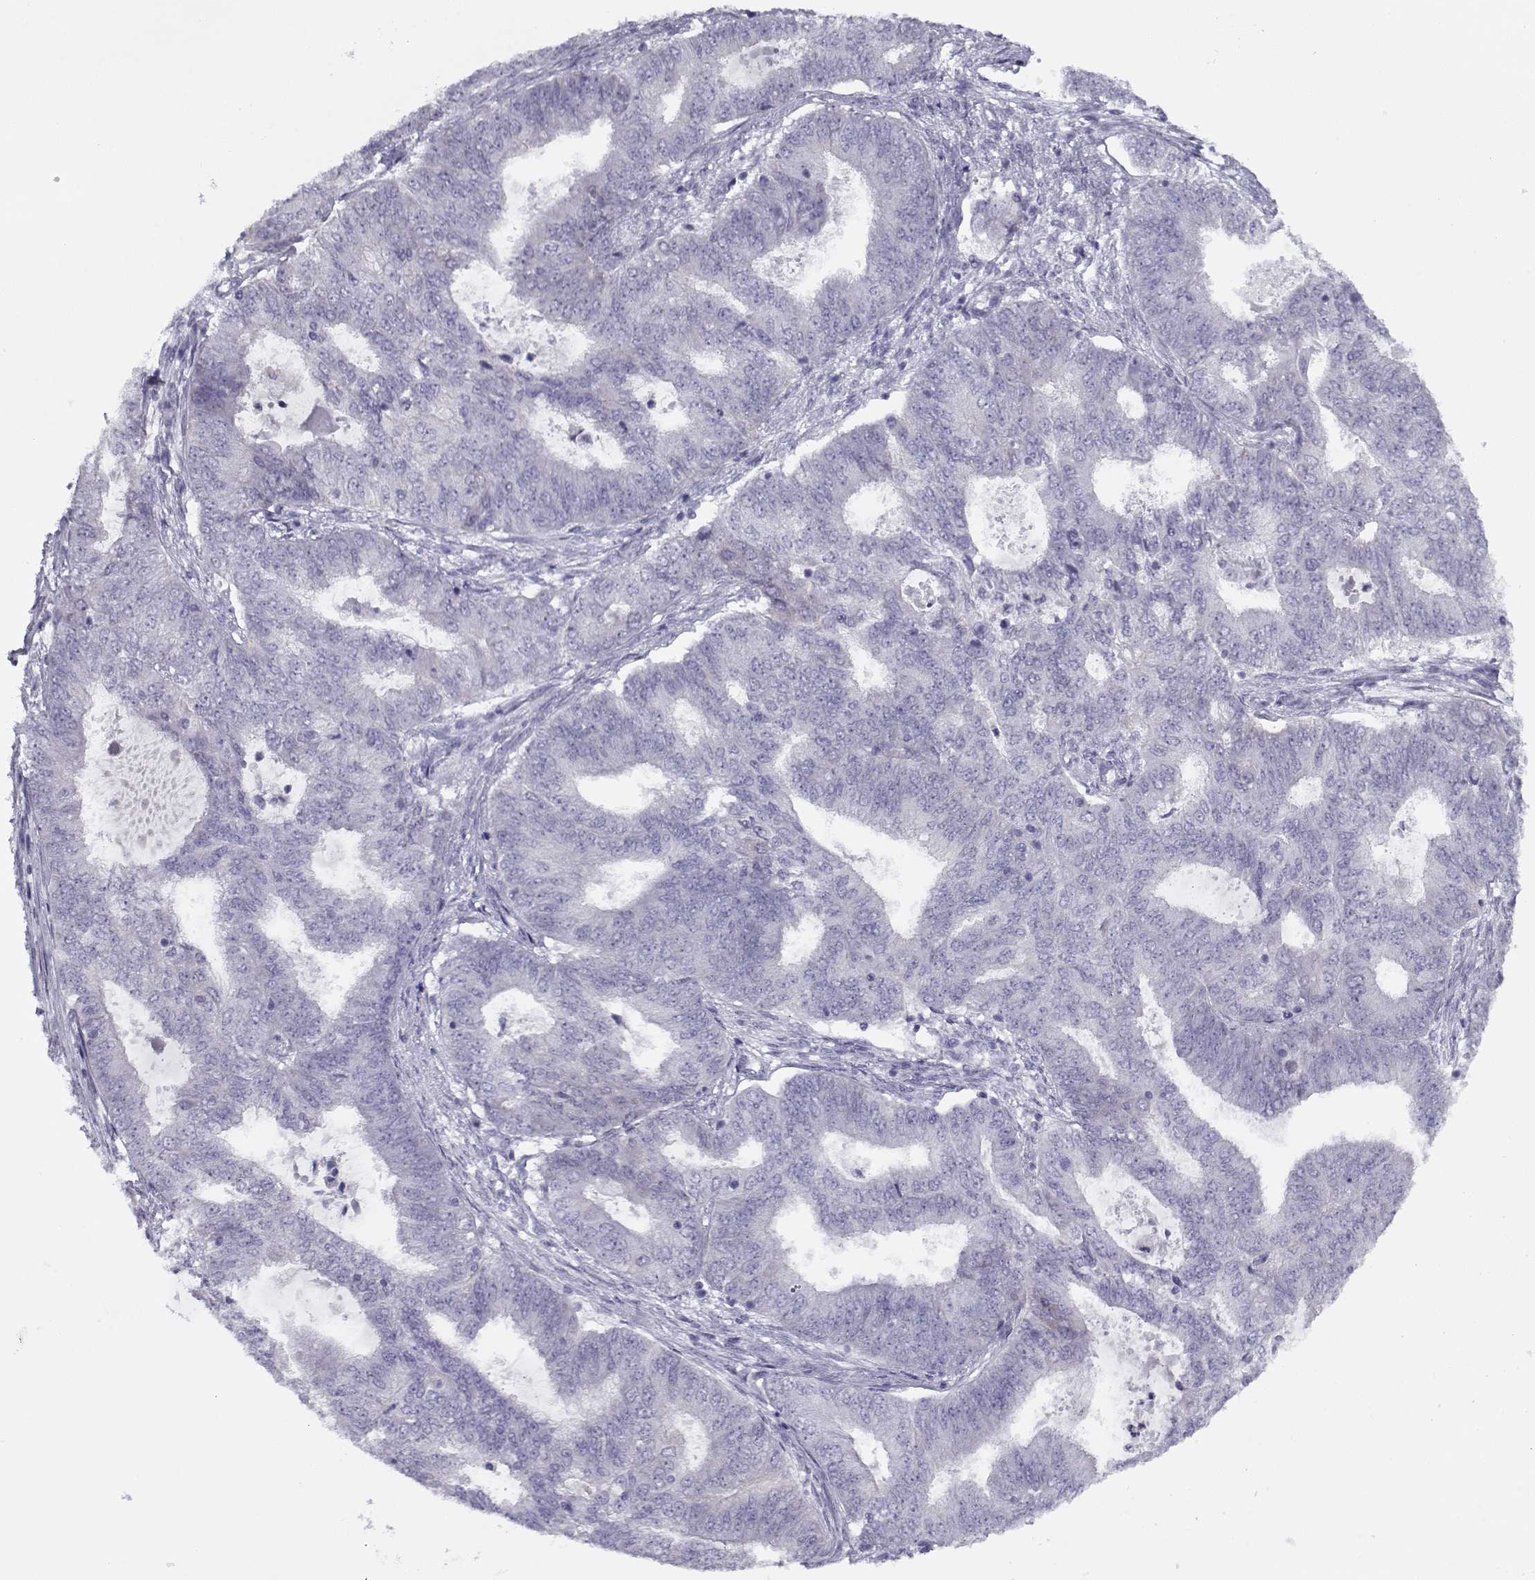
{"staining": {"intensity": "negative", "quantity": "none", "location": "none"}, "tissue": "endometrial cancer", "cell_type": "Tumor cells", "image_type": "cancer", "snomed": [{"axis": "morphology", "description": "Adenocarcinoma, NOS"}, {"axis": "topography", "description": "Endometrium"}], "caption": "An immunohistochemistry (IHC) image of adenocarcinoma (endometrial) is shown. There is no staining in tumor cells of adenocarcinoma (endometrial).", "gene": "PP2D1", "patient": {"sex": "female", "age": 62}}